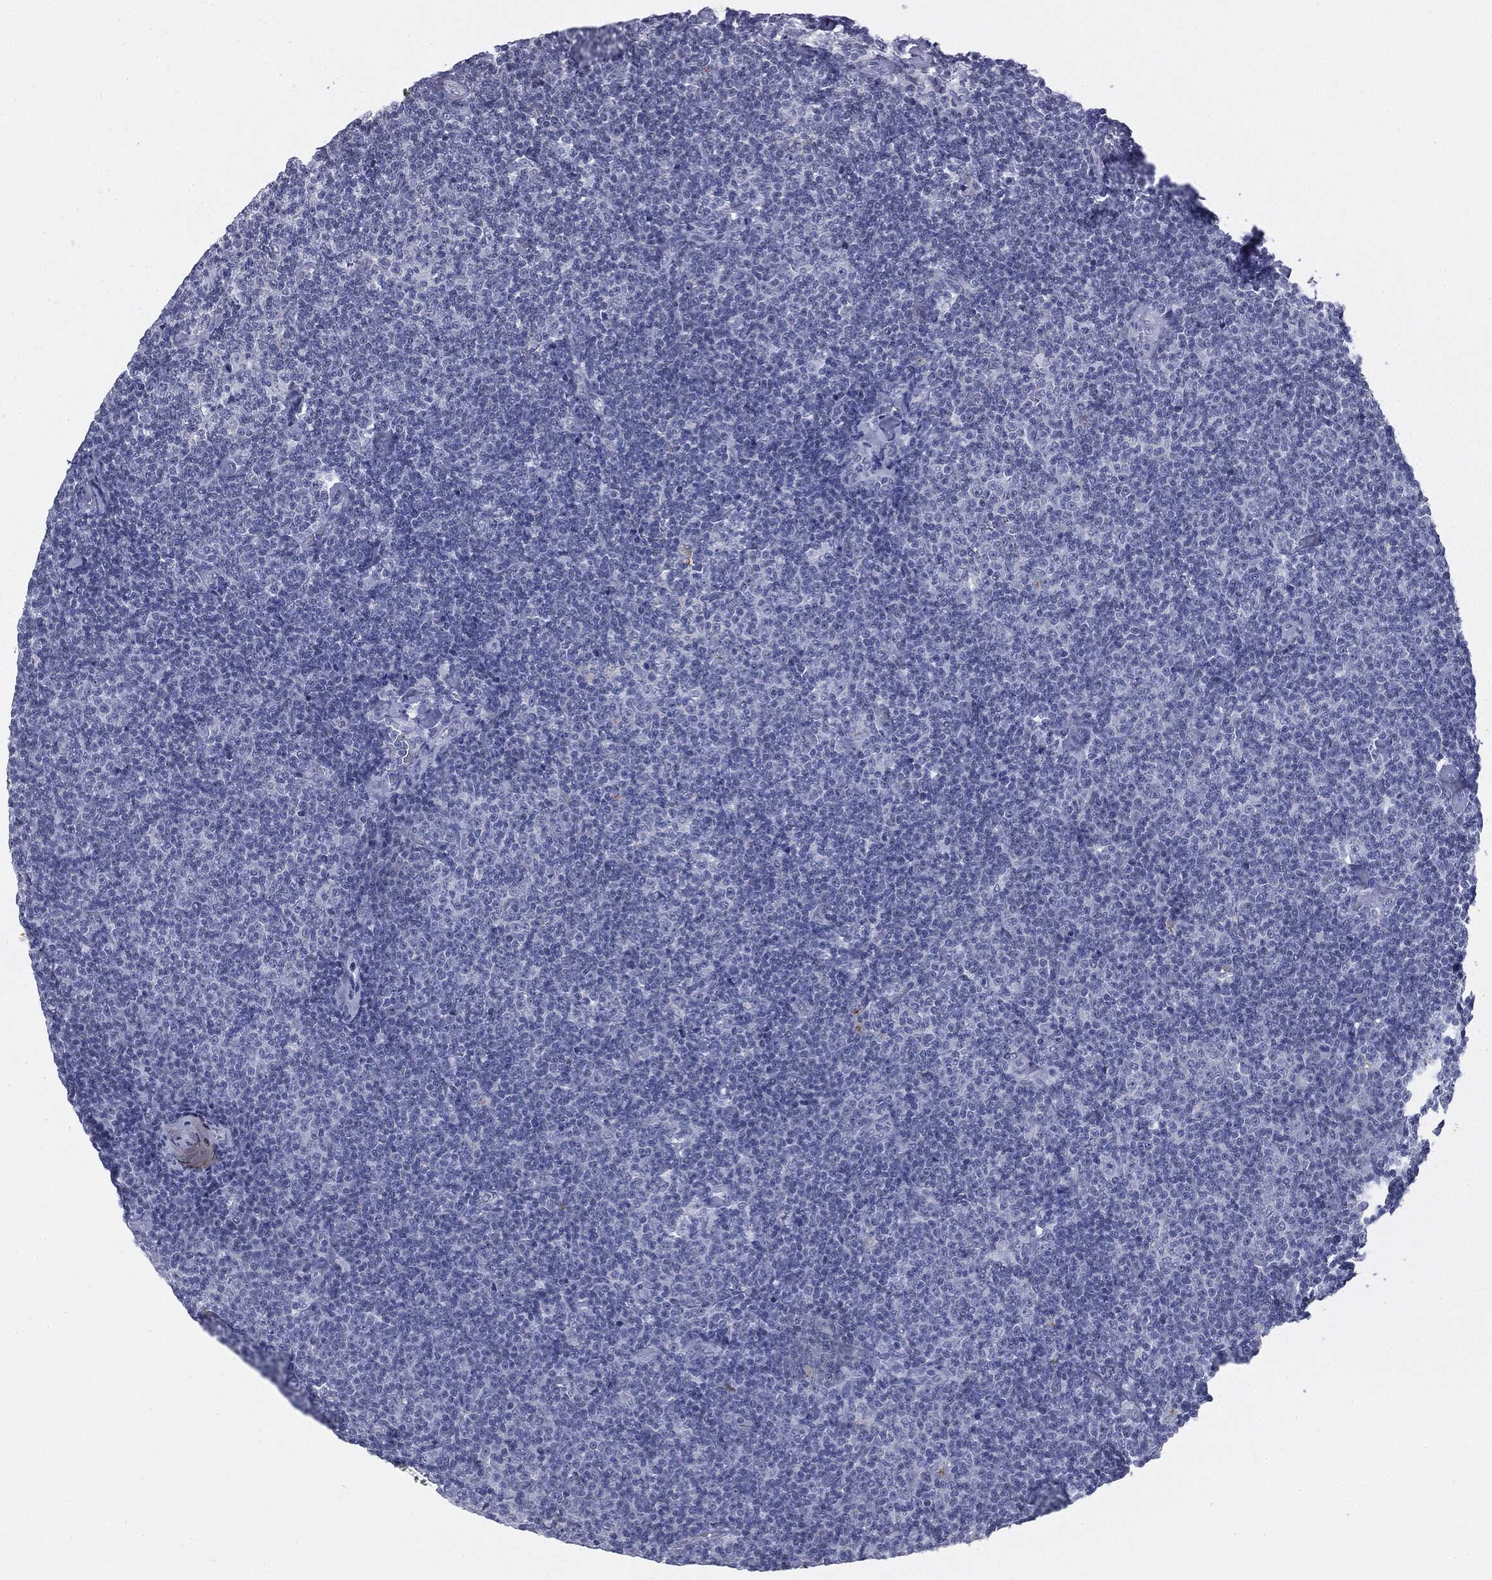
{"staining": {"intensity": "negative", "quantity": "none", "location": "none"}, "tissue": "lymphoma", "cell_type": "Tumor cells", "image_type": "cancer", "snomed": [{"axis": "morphology", "description": "Malignant lymphoma, non-Hodgkin's type, Low grade"}, {"axis": "topography", "description": "Lymph node"}], "caption": "The micrograph reveals no staining of tumor cells in low-grade malignant lymphoma, non-Hodgkin's type. Nuclei are stained in blue.", "gene": "TPO", "patient": {"sex": "male", "age": 81}}